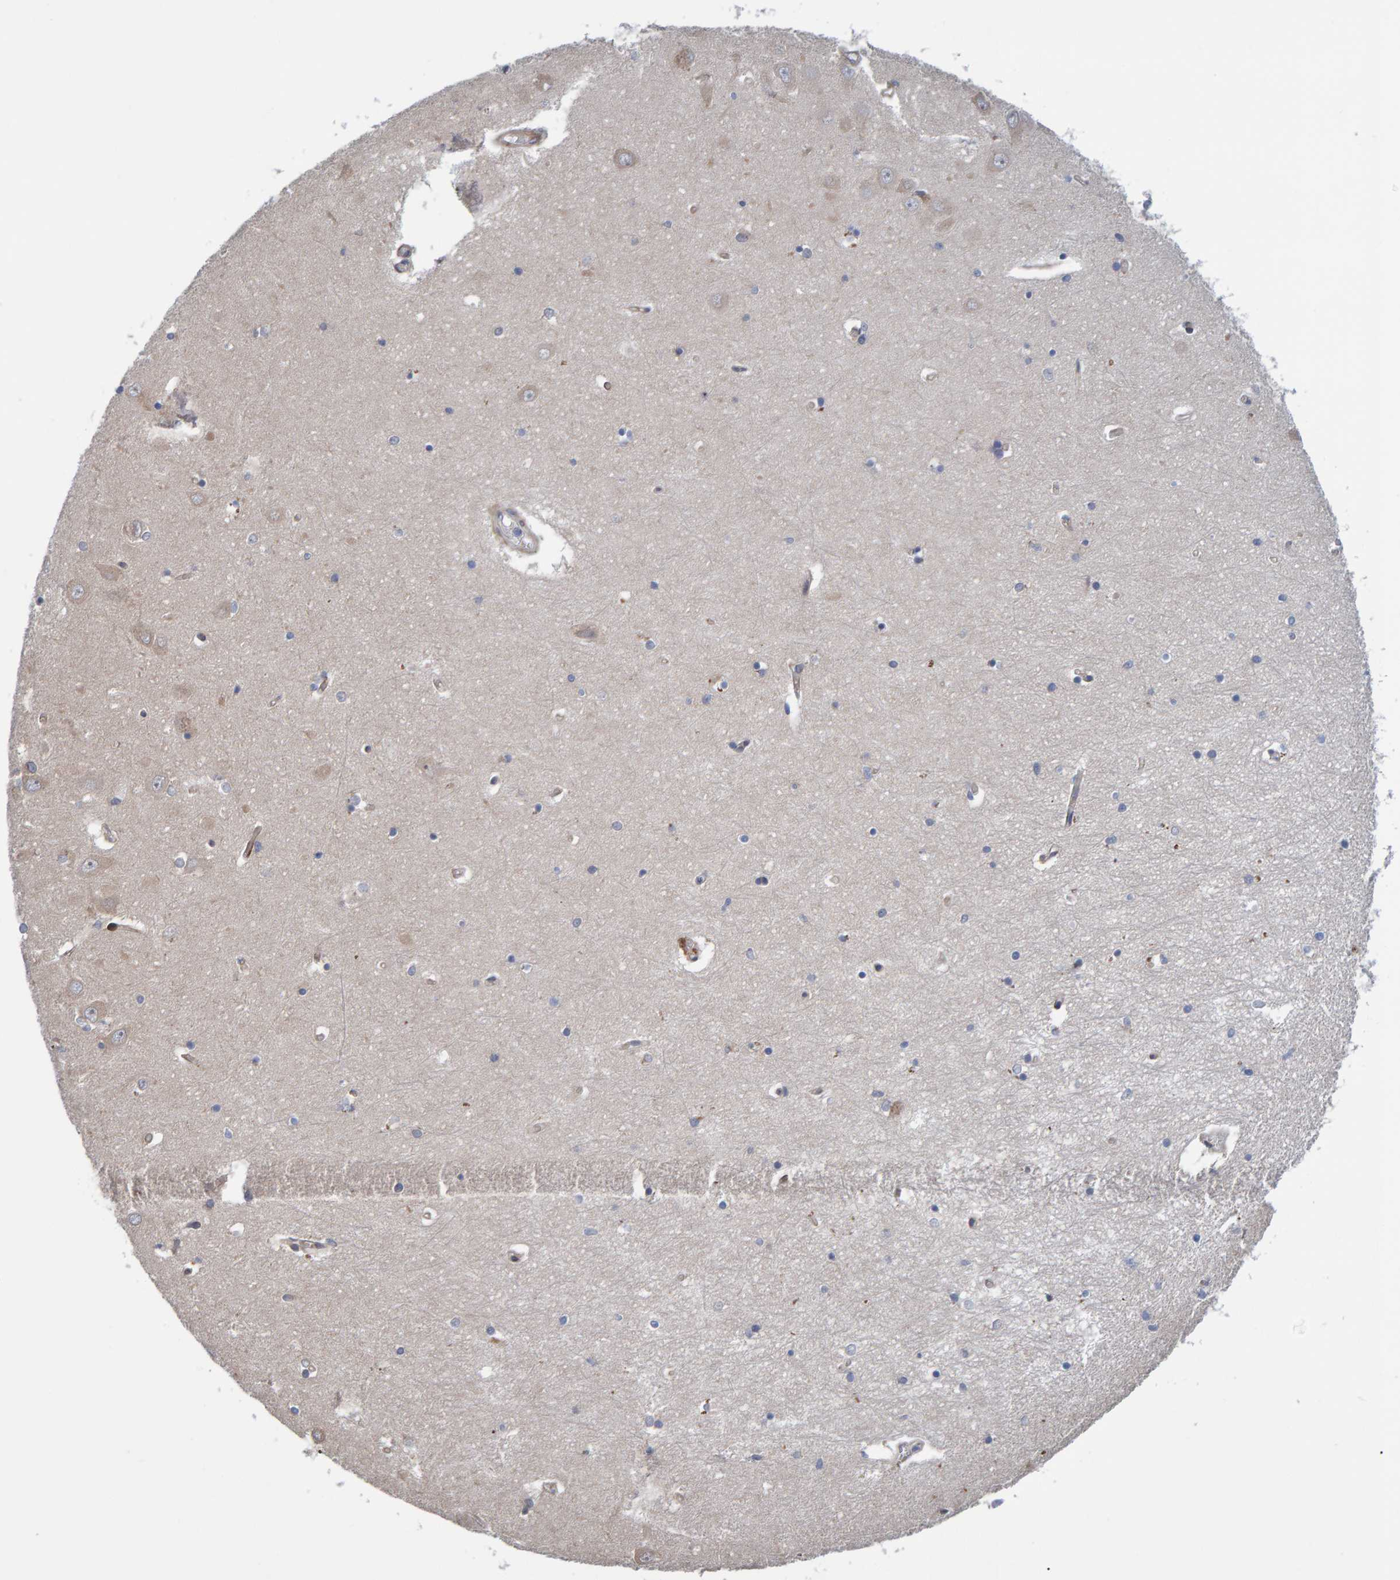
{"staining": {"intensity": "weak", "quantity": "<25%", "location": "cytoplasmic/membranous"}, "tissue": "hippocampus", "cell_type": "Glial cells", "image_type": "normal", "snomed": [{"axis": "morphology", "description": "Normal tissue, NOS"}, {"axis": "topography", "description": "Hippocampus"}], "caption": "High magnification brightfield microscopy of unremarkable hippocampus stained with DAB (brown) and counterstained with hematoxylin (blue): glial cells show no significant positivity.", "gene": "MFSD6L", "patient": {"sex": "male", "age": 70}}